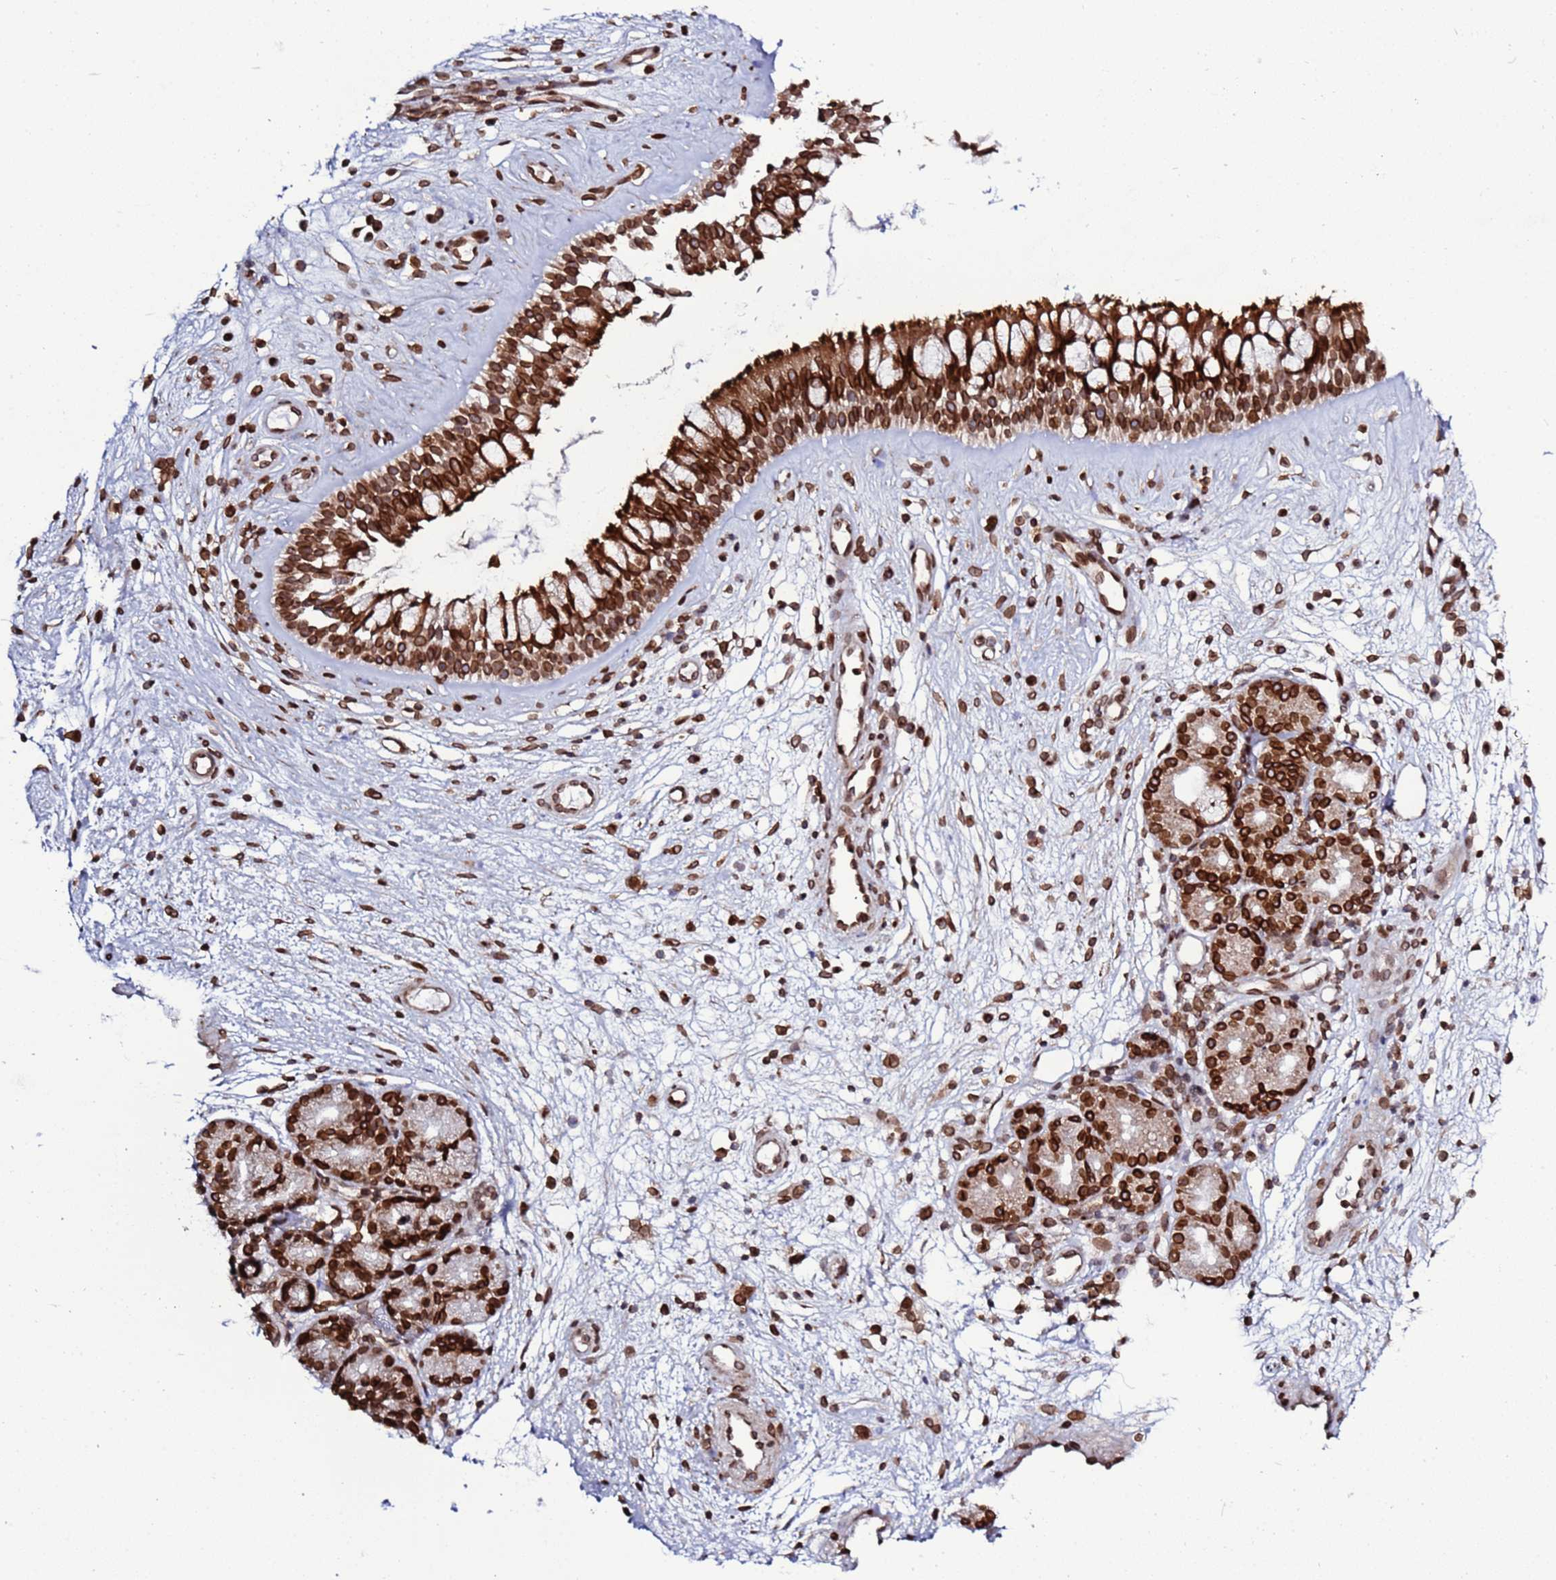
{"staining": {"intensity": "strong", "quantity": ">75%", "location": "cytoplasmic/membranous,nuclear"}, "tissue": "nasopharynx", "cell_type": "Respiratory epithelial cells", "image_type": "normal", "snomed": [{"axis": "morphology", "description": "Normal tissue, NOS"}, {"axis": "topography", "description": "Nasopharynx"}], "caption": "There is high levels of strong cytoplasmic/membranous,nuclear staining in respiratory epithelial cells of benign nasopharynx, as demonstrated by immunohistochemical staining (brown color).", "gene": "TOR1AIP1", "patient": {"sex": "male", "age": 32}}